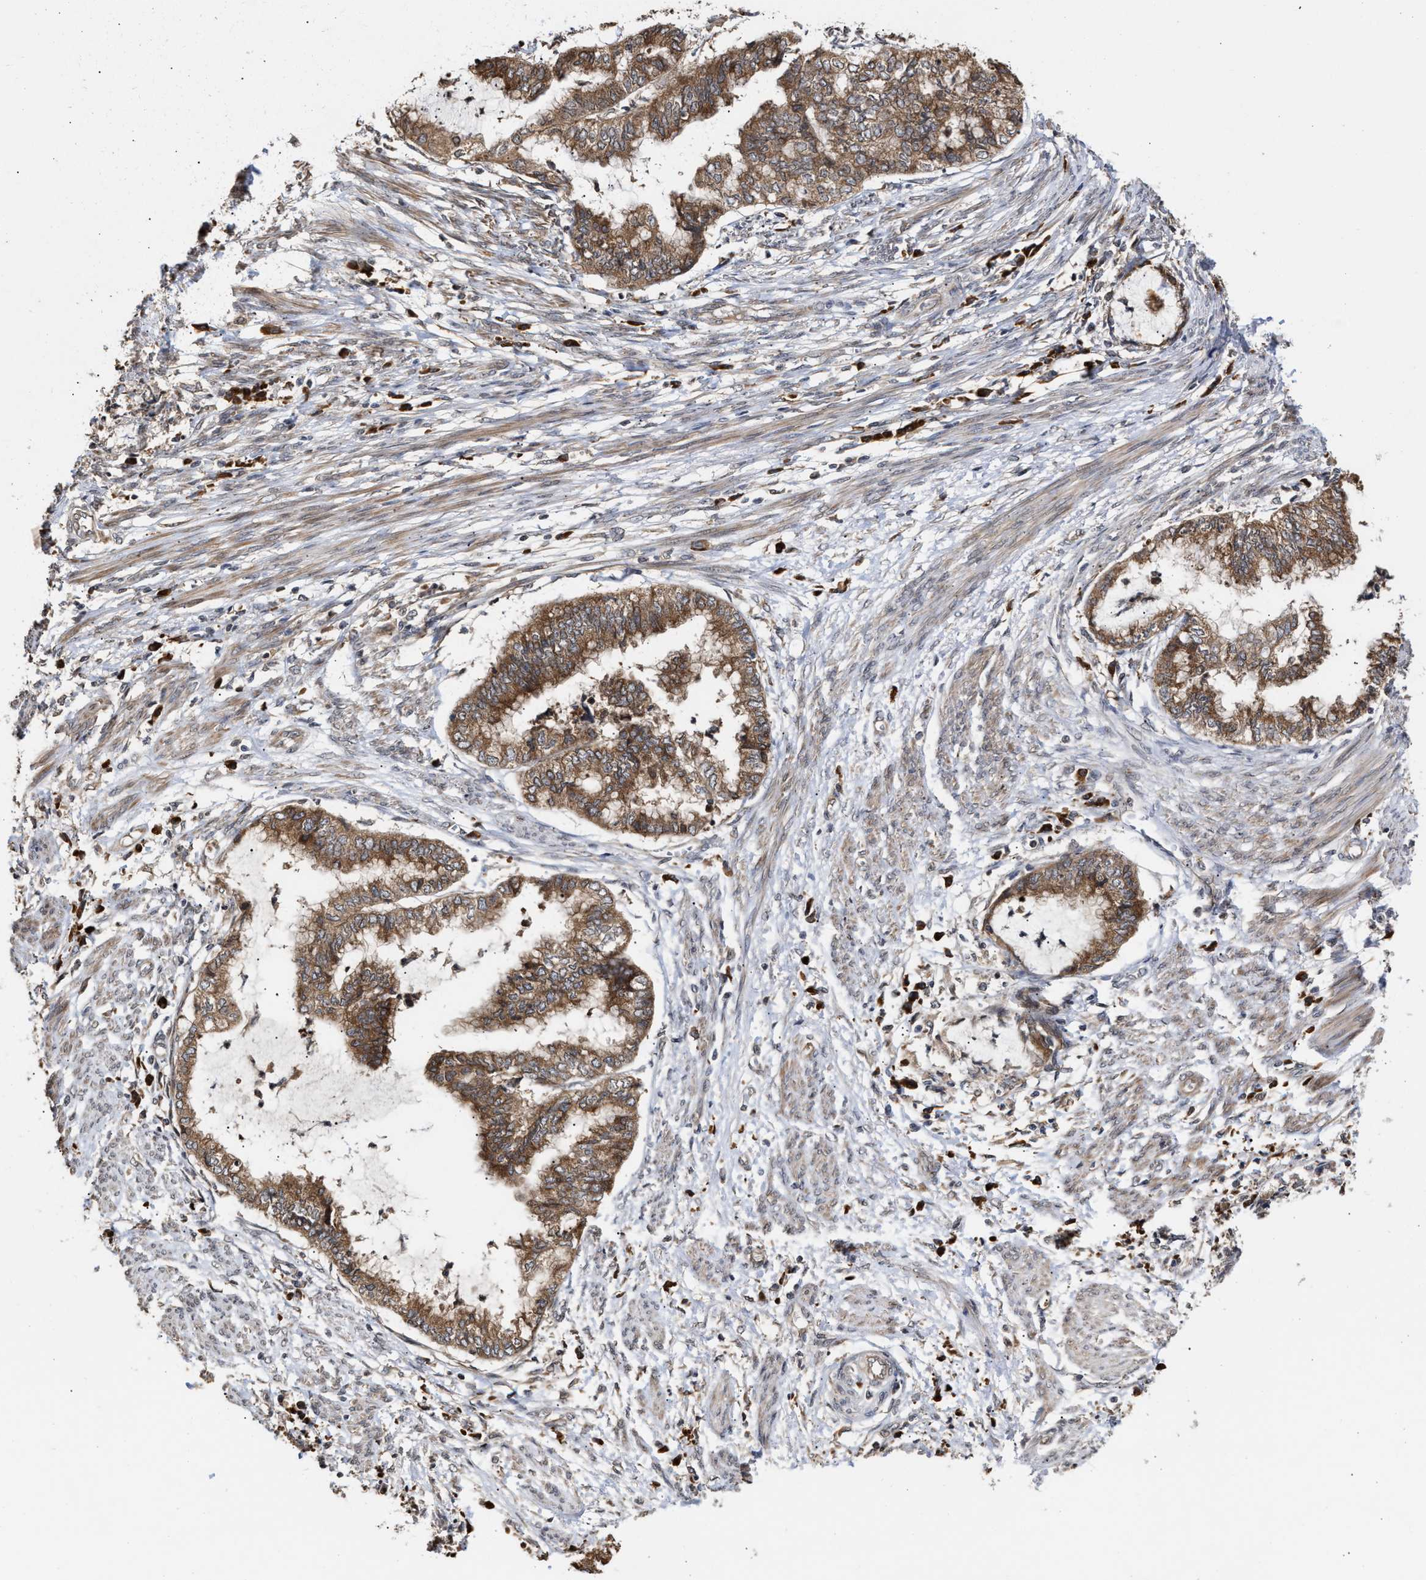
{"staining": {"intensity": "moderate", "quantity": ">75%", "location": "cytoplasmic/membranous"}, "tissue": "endometrial cancer", "cell_type": "Tumor cells", "image_type": "cancer", "snomed": [{"axis": "morphology", "description": "Necrosis, NOS"}, {"axis": "morphology", "description": "Adenocarcinoma, NOS"}, {"axis": "topography", "description": "Endometrium"}], "caption": "Immunohistochemical staining of human adenocarcinoma (endometrial) reveals medium levels of moderate cytoplasmic/membranous positivity in approximately >75% of tumor cells.", "gene": "SAR1A", "patient": {"sex": "female", "age": 79}}